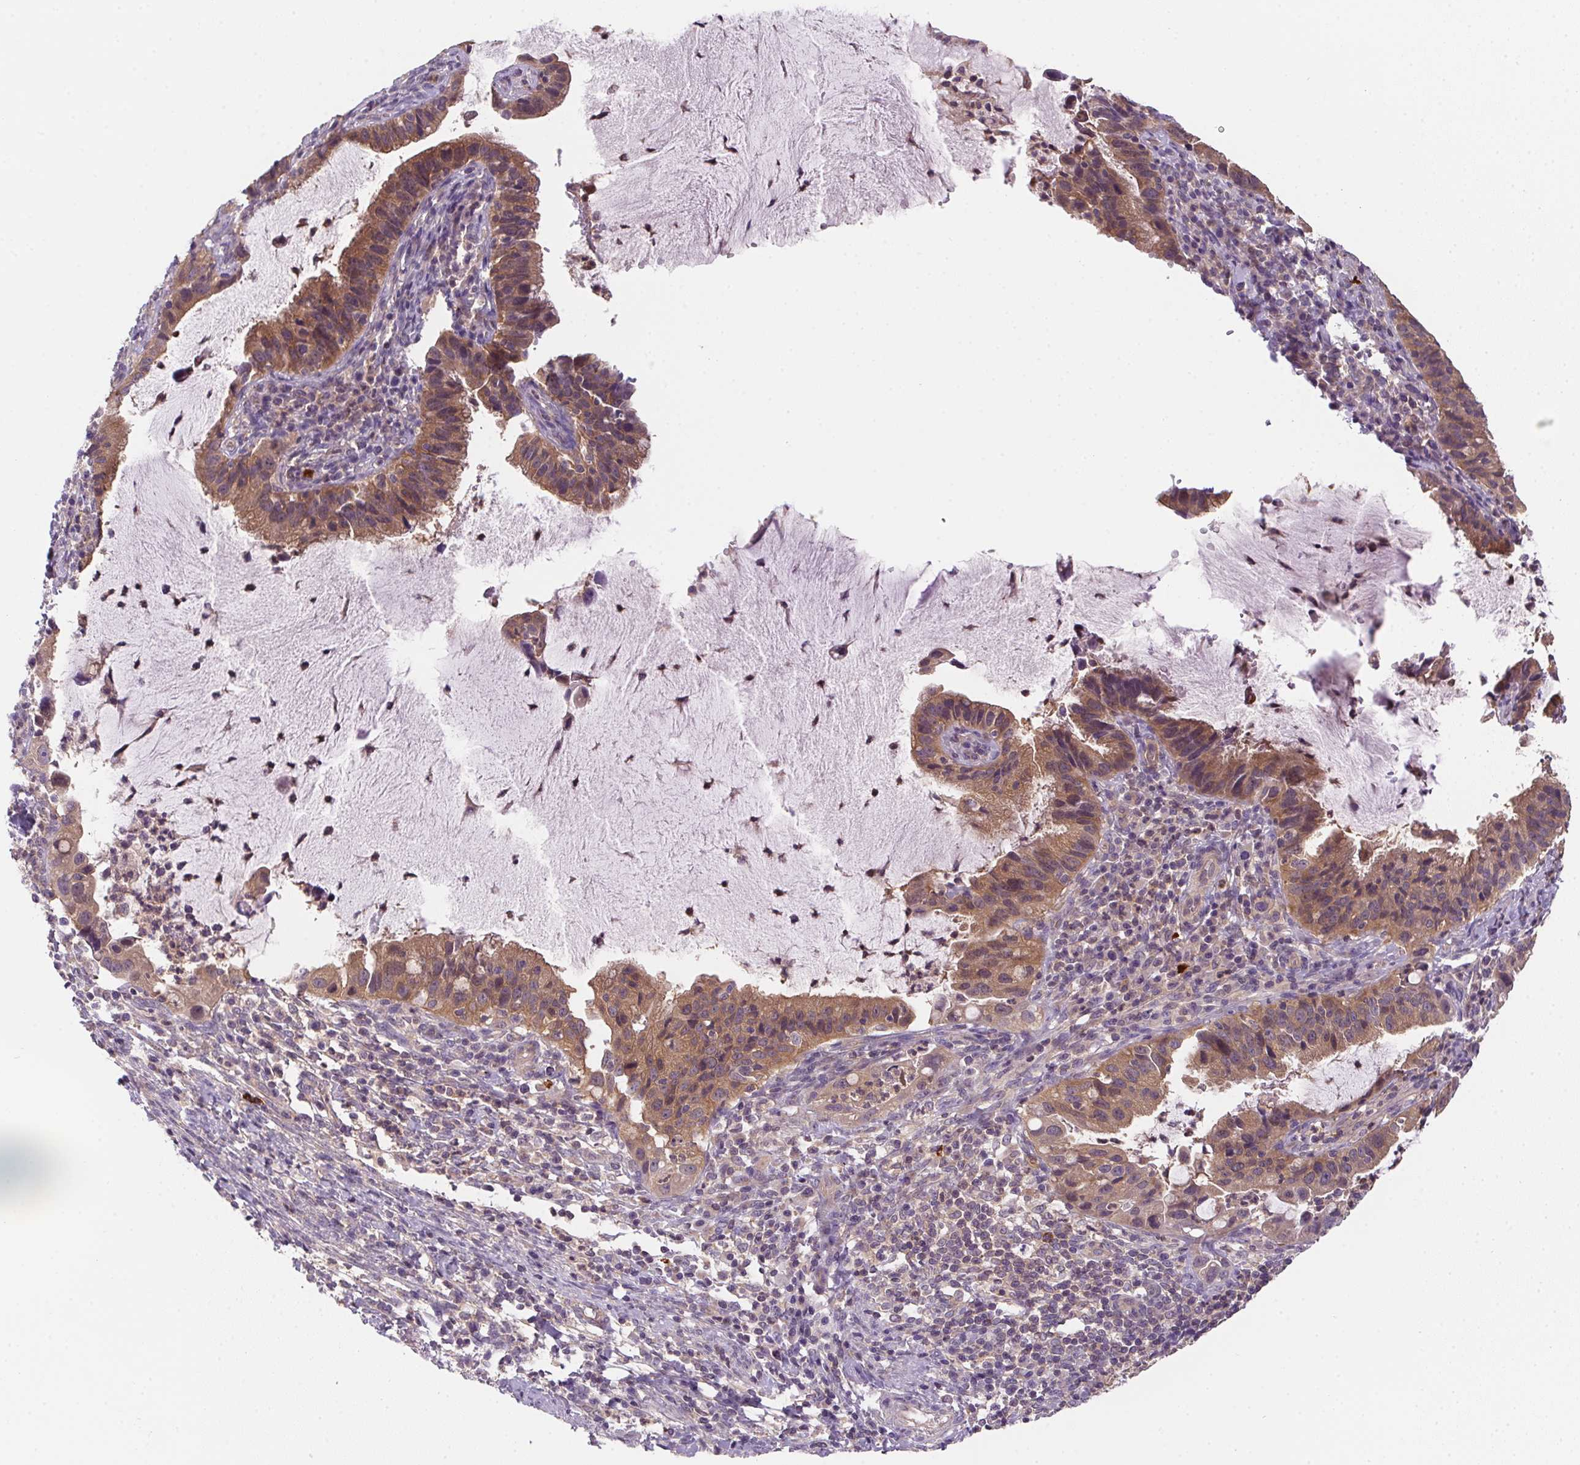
{"staining": {"intensity": "moderate", "quantity": ">75%", "location": "cytoplasmic/membranous"}, "tissue": "cervical cancer", "cell_type": "Tumor cells", "image_type": "cancer", "snomed": [{"axis": "morphology", "description": "Adenocarcinoma, NOS"}, {"axis": "topography", "description": "Cervix"}], "caption": "Protein analysis of cervical cancer (adenocarcinoma) tissue exhibits moderate cytoplasmic/membranous expression in approximately >75% of tumor cells.", "gene": "PRKAA1", "patient": {"sex": "female", "age": 34}}